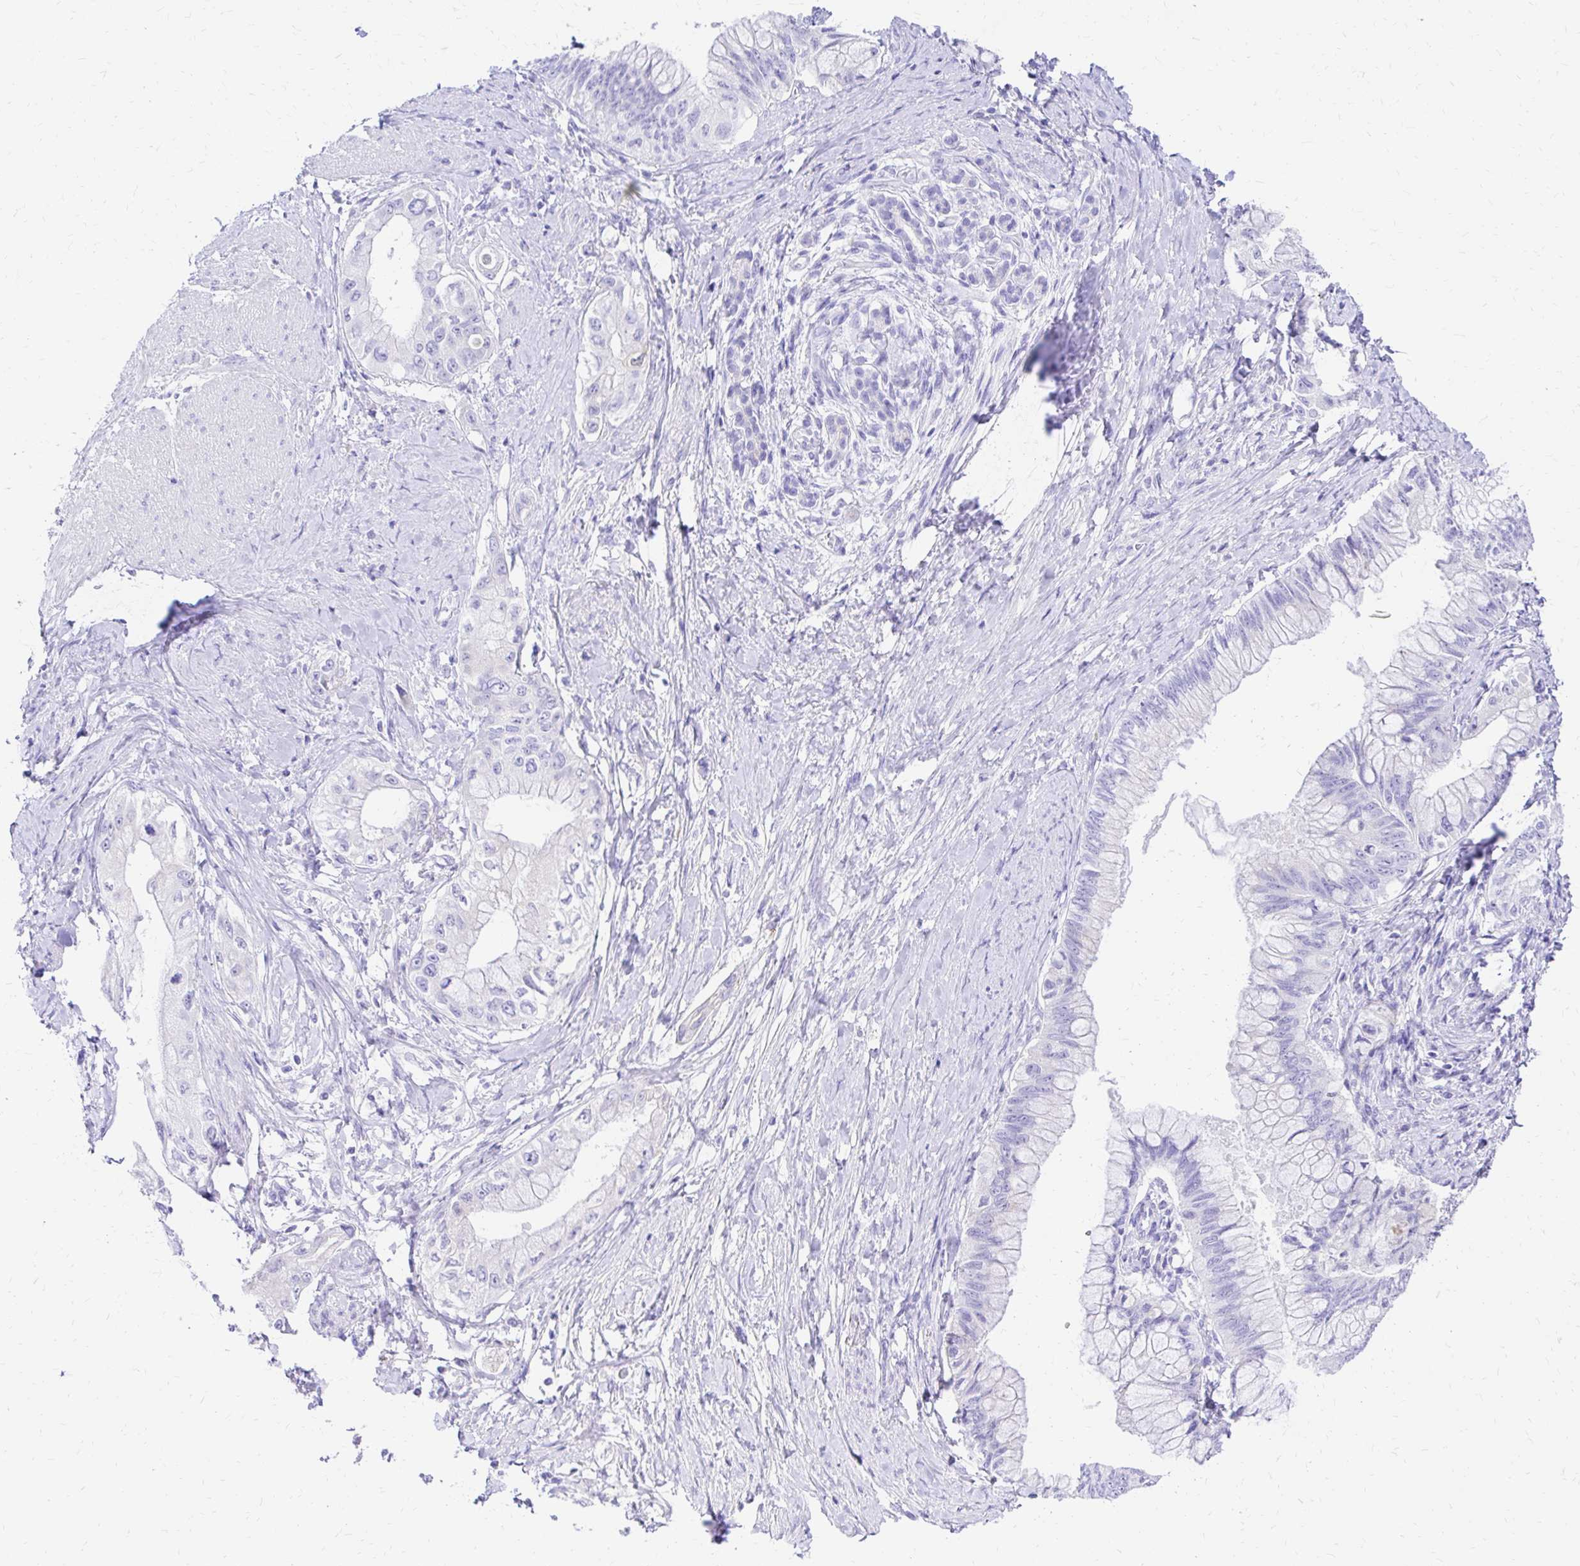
{"staining": {"intensity": "negative", "quantity": "none", "location": "none"}, "tissue": "pancreatic cancer", "cell_type": "Tumor cells", "image_type": "cancer", "snomed": [{"axis": "morphology", "description": "Adenocarcinoma, NOS"}, {"axis": "topography", "description": "Pancreas"}], "caption": "DAB immunohistochemical staining of human pancreatic adenocarcinoma shows no significant expression in tumor cells.", "gene": "S100G", "patient": {"sex": "male", "age": 48}}